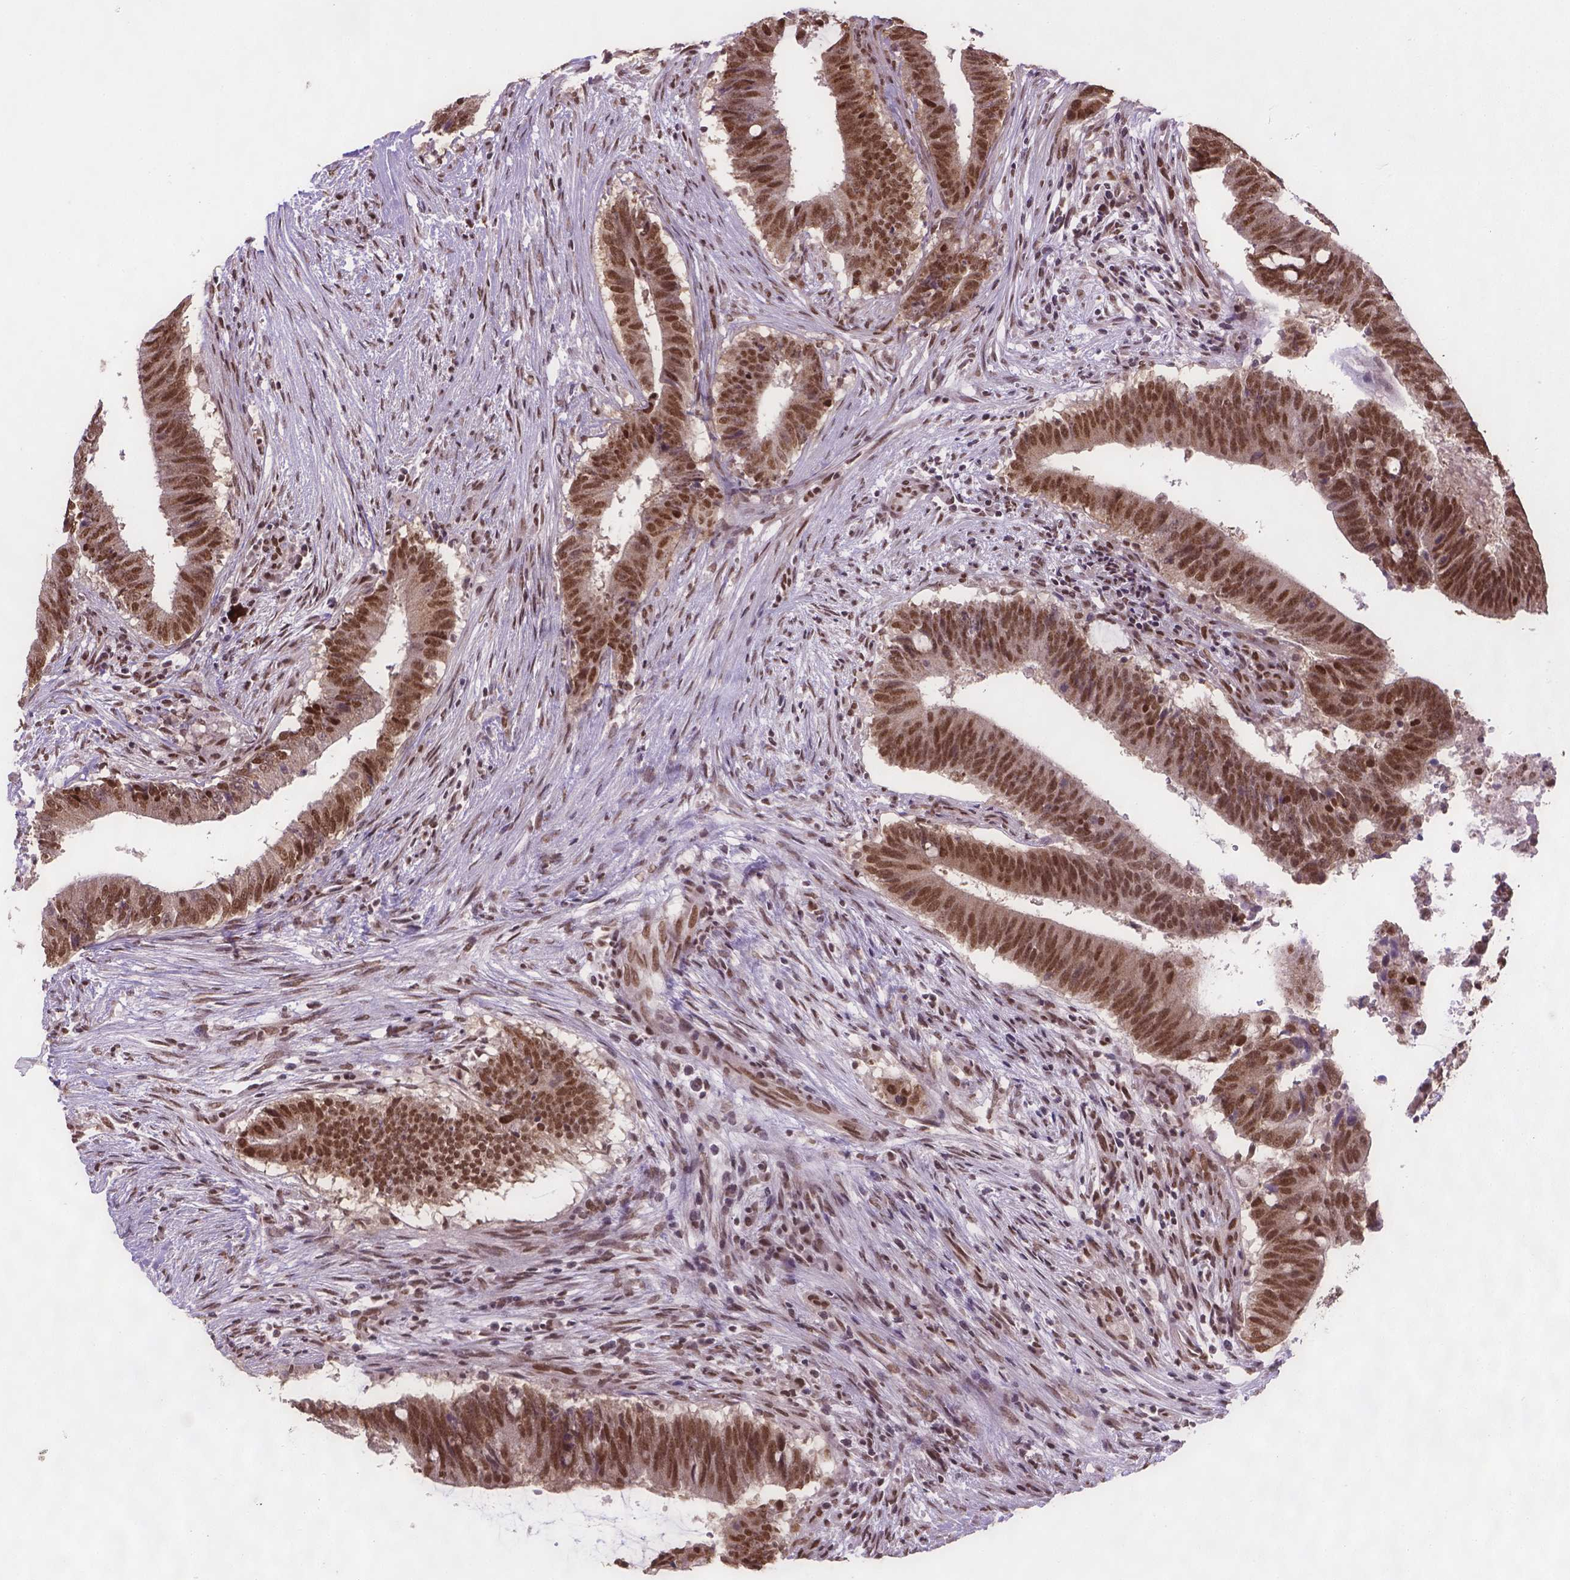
{"staining": {"intensity": "moderate", "quantity": ">75%", "location": "nuclear"}, "tissue": "colorectal cancer", "cell_type": "Tumor cells", "image_type": "cancer", "snomed": [{"axis": "morphology", "description": "Adenocarcinoma, NOS"}, {"axis": "topography", "description": "Colon"}], "caption": "Protein staining exhibits moderate nuclear positivity in approximately >75% of tumor cells in colorectal cancer (adenocarcinoma).", "gene": "FANCE", "patient": {"sex": "female", "age": 43}}